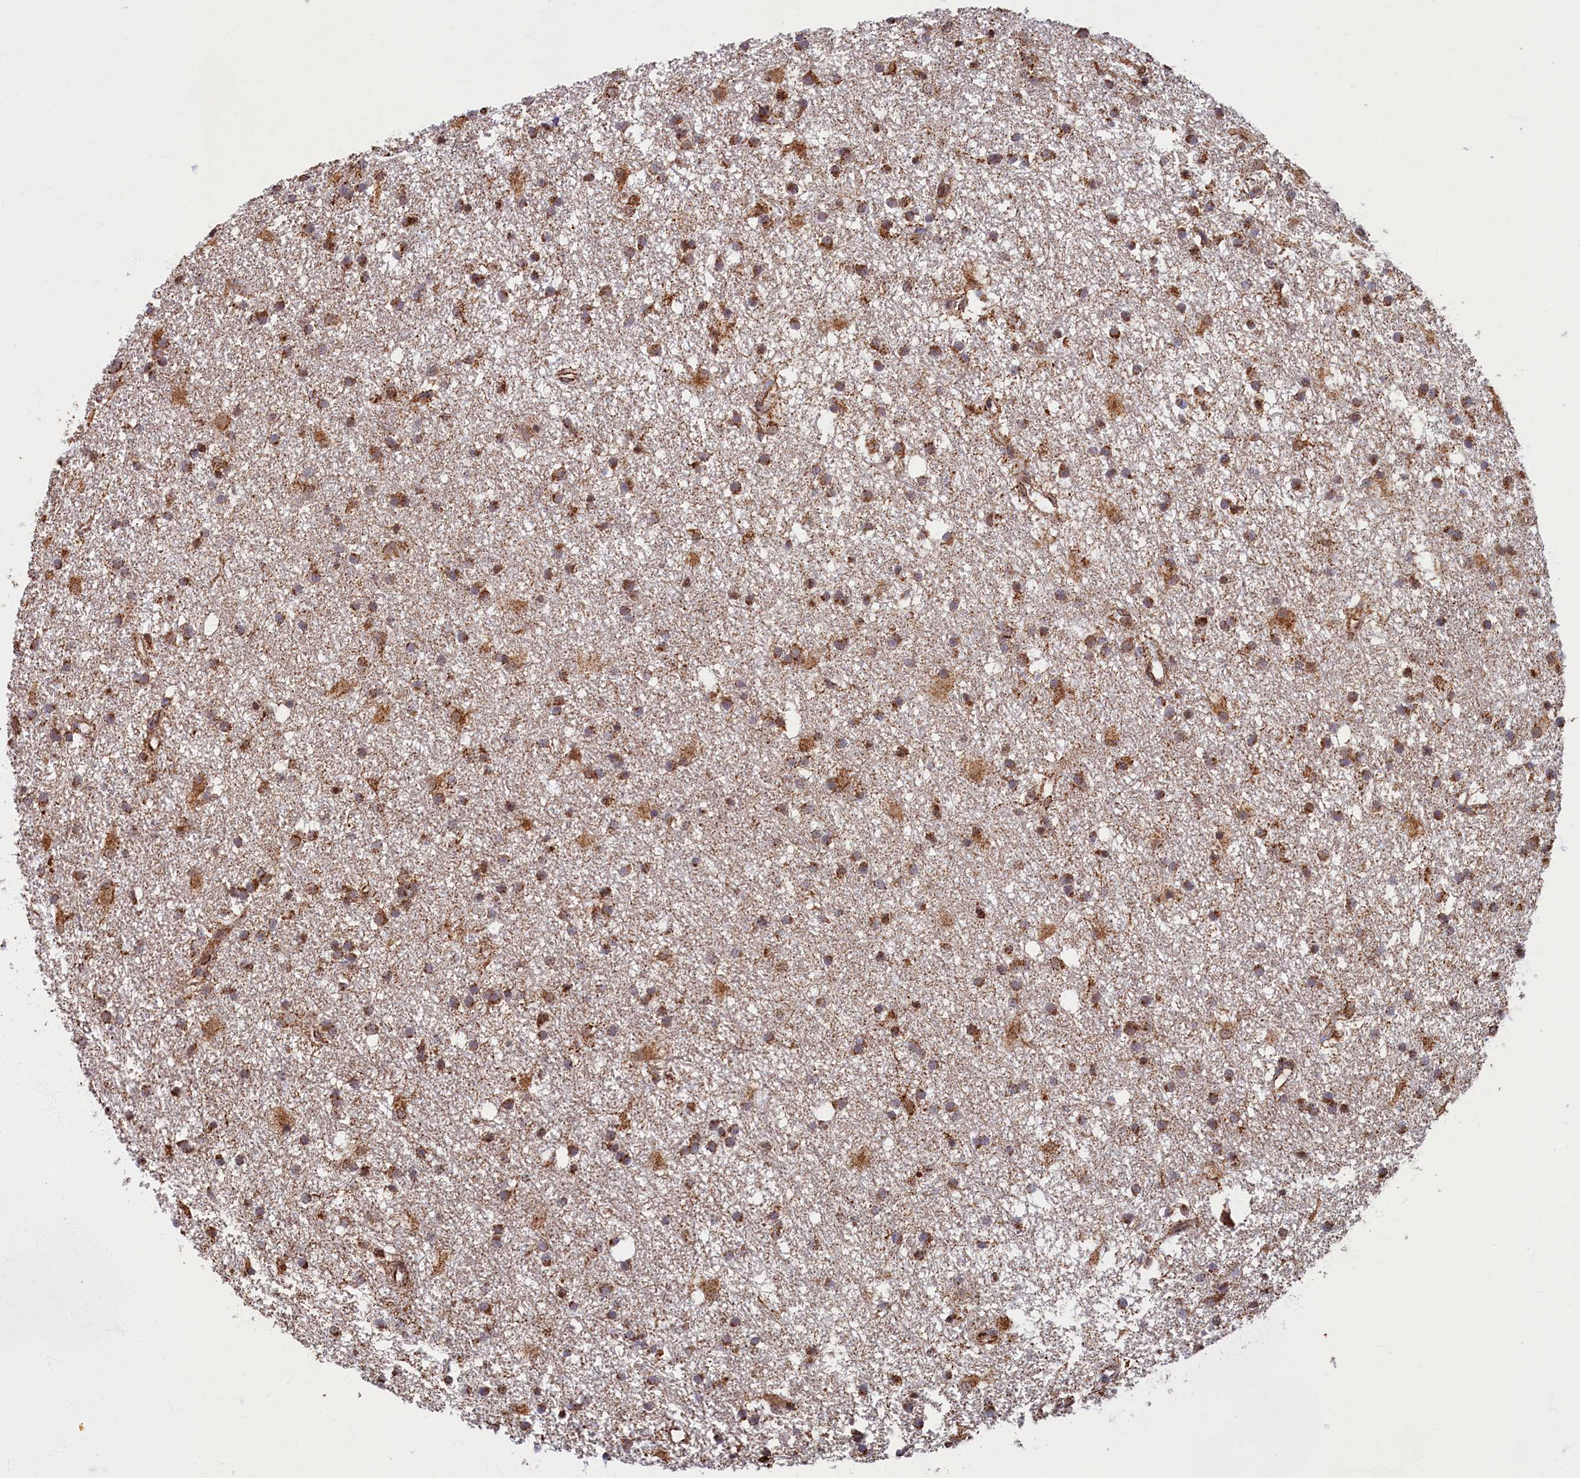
{"staining": {"intensity": "moderate", "quantity": ">75%", "location": "cytoplasmic/membranous"}, "tissue": "glioma", "cell_type": "Tumor cells", "image_type": "cancer", "snomed": [{"axis": "morphology", "description": "Glioma, malignant, High grade"}, {"axis": "topography", "description": "Brain"}], "caption": "Glioma stained with DAB immunohistochemistry demonstrates medium levels of moderate cytoplasmic/membranous expression in approximately >75% of tumor cells.", "gene": "SPR", "patient": {"sex": "male", "age": 77}}